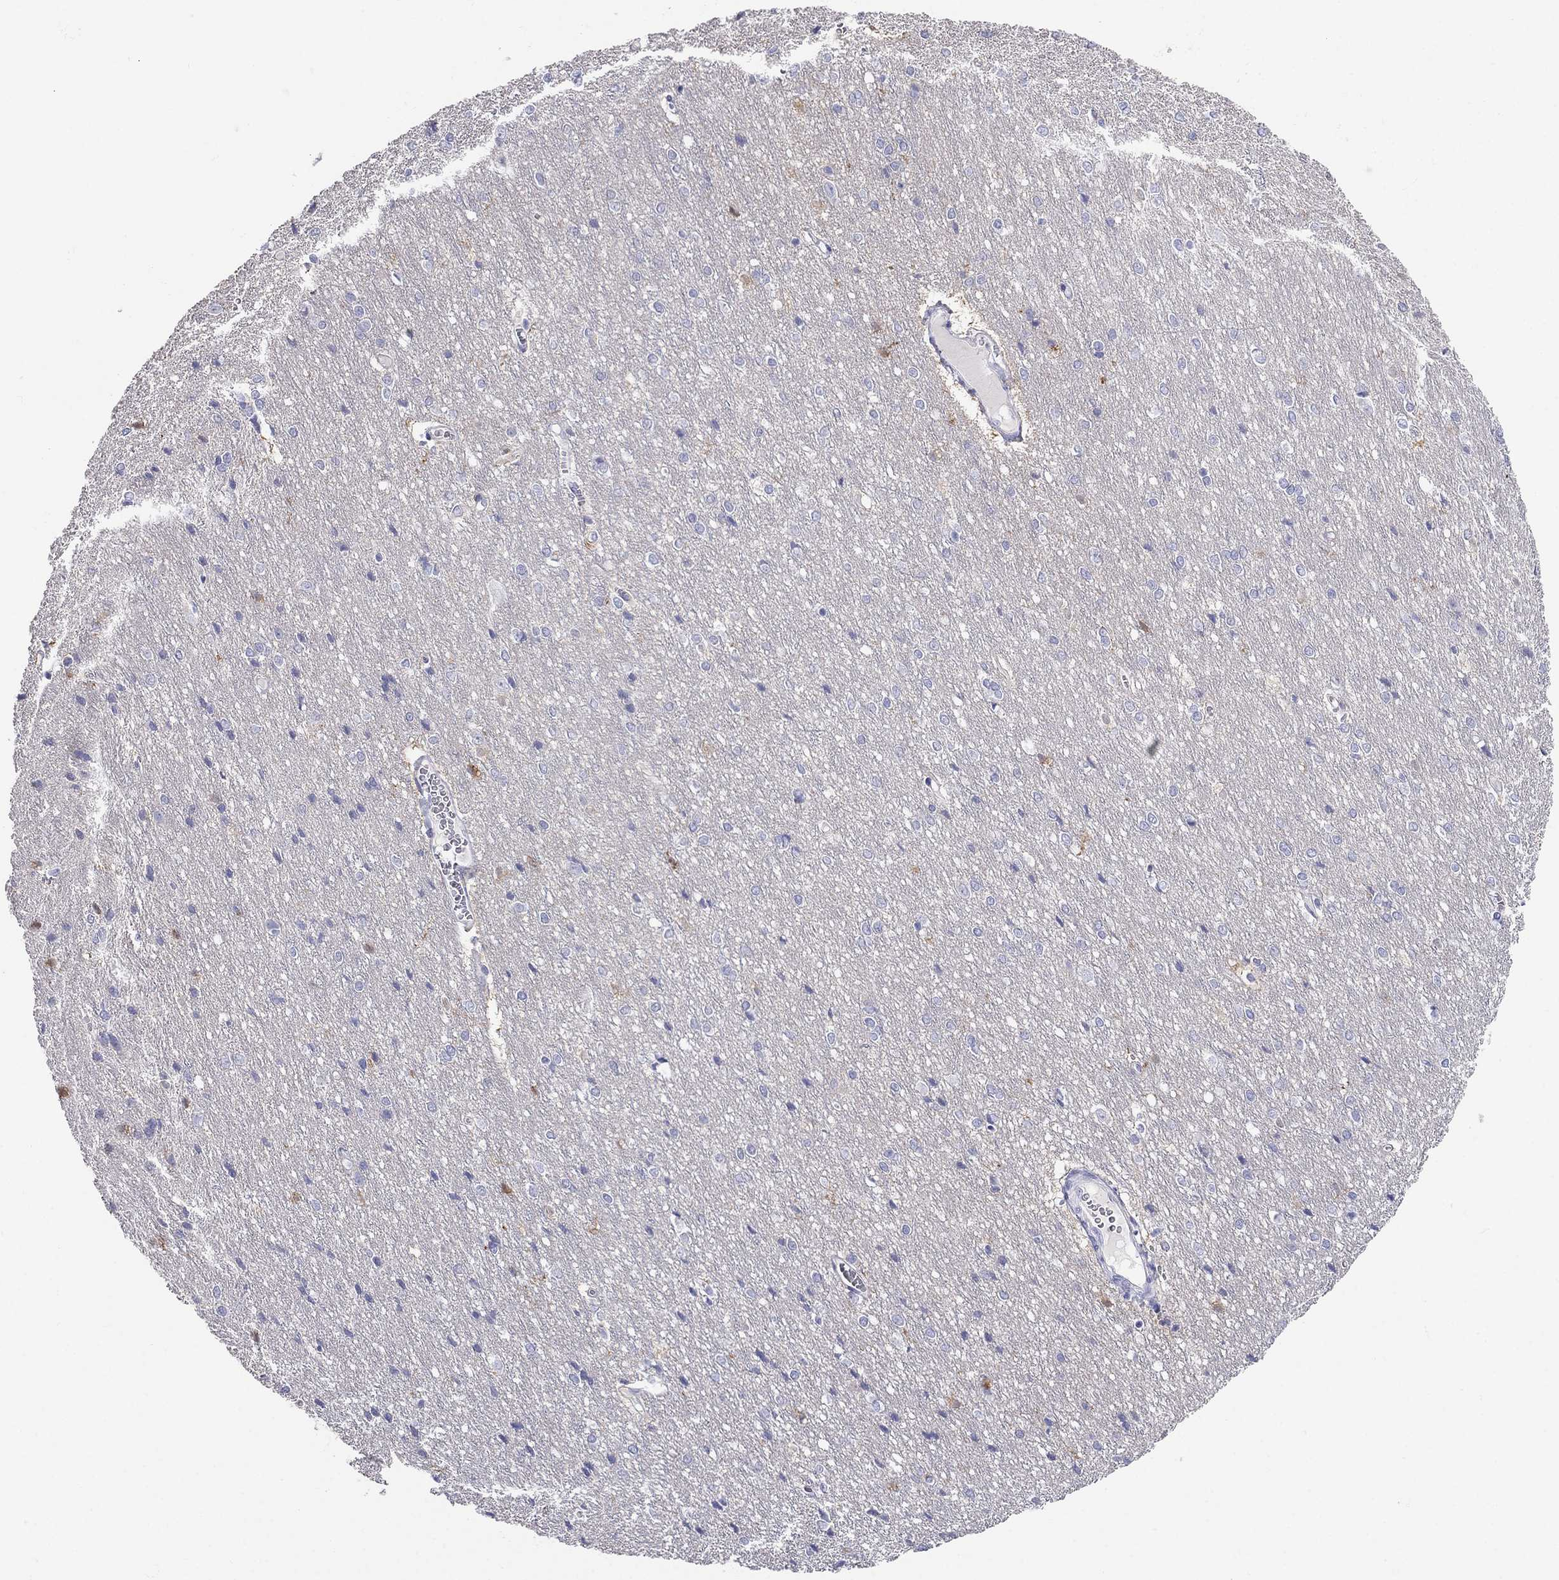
{"staining": {"intensity": "negative", "quantity": "none", "location": "none"}, "tissue": "cerebral cortex", "cell_type": "Endothelial cells", "image_type": "normal", "snomed": [{"axis": "morphology", "description": "Normal tissue, NOS"}, {"axis": "topography", "description": "Cerebral cortex"}], "caption": "This is an immunohistochemistry (IHC) image of normal human cerebral cortex. There is no expression in endothelial cells.", "gene": "RFLNA", "patient": {"sex": "male", "age": 37}}